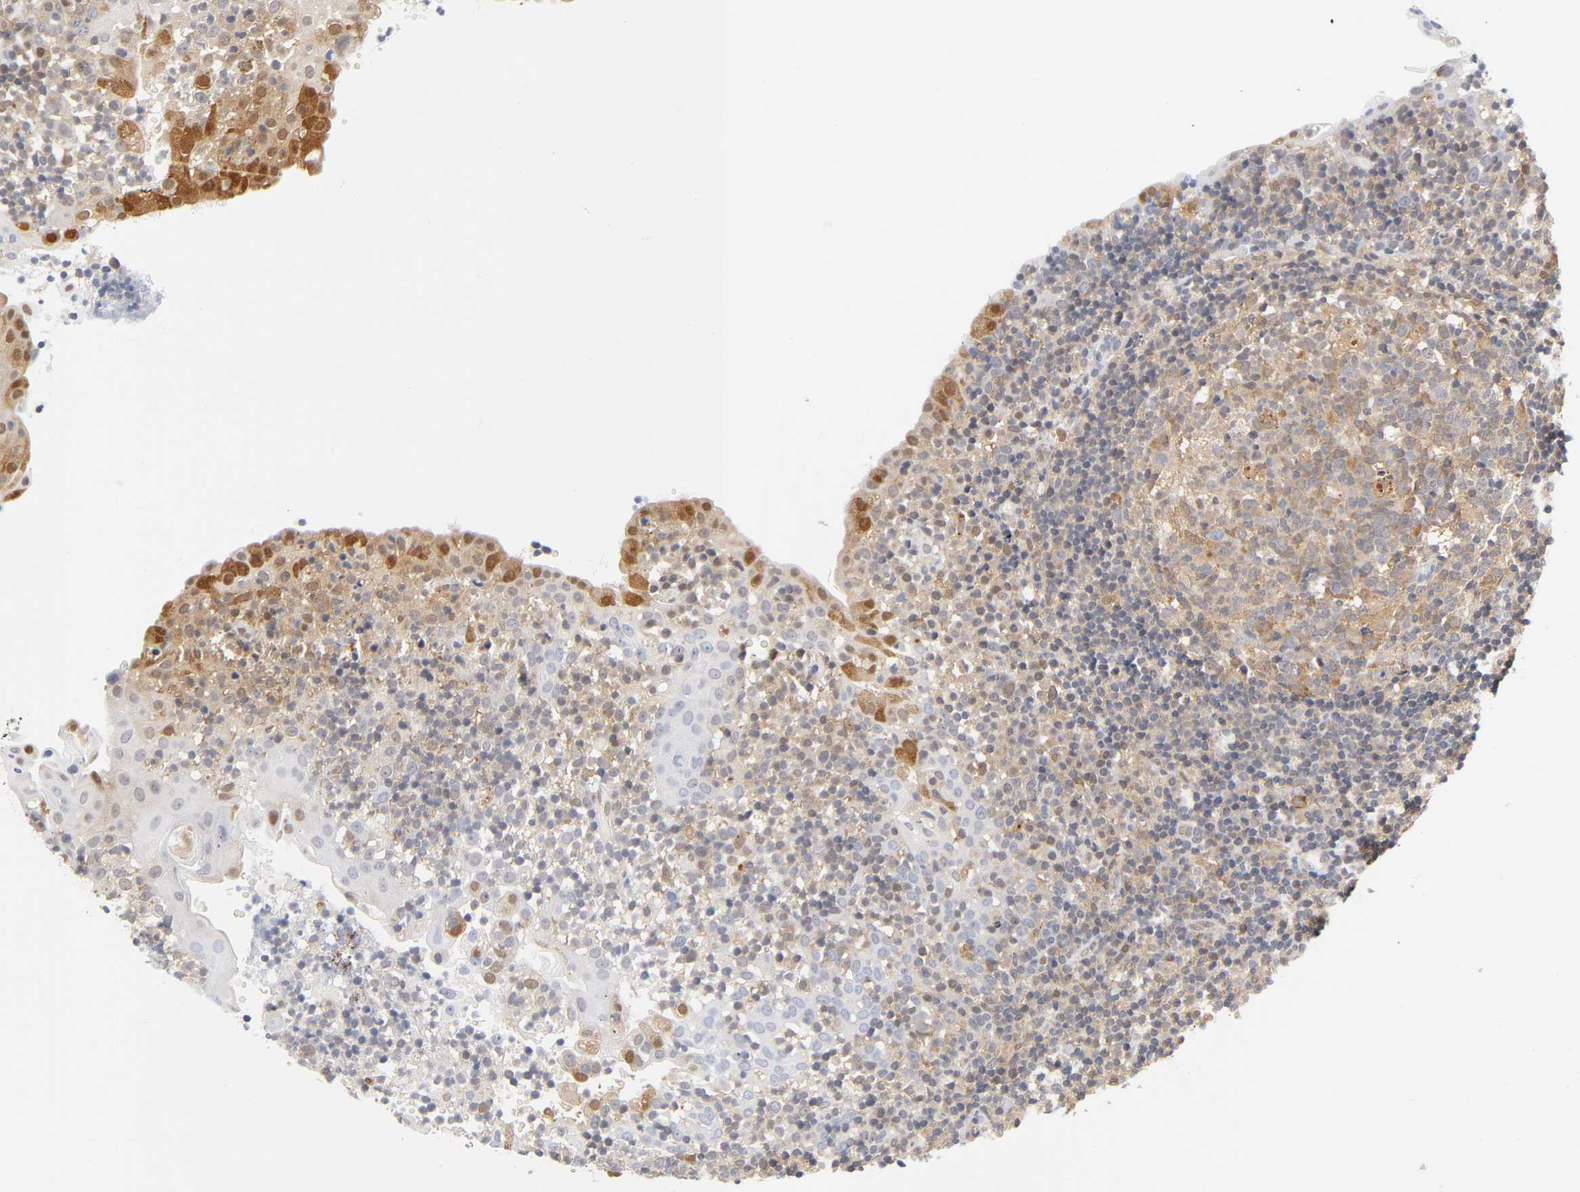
{"staining": {"intensity": "moderate", "quantity": ">75%", "location": "cytoplasmic/membranous"}, "tissue": "tonsil", "cell_type": "Germinal center cells", "image_type": "normal", "snomed": [{"axis": "morphology", "description": "Normal tissue, NOS"}, {"axis": "topography", "description": "Tonsil"}], "caption": "Germinal center cells demonstrate medium levels of moderate cytoplasmic/membranous expression in approximately >75% of cells in benign human tonsil.", "gene": "DFFB", "patient": {"sex": "female", "age": 40}}